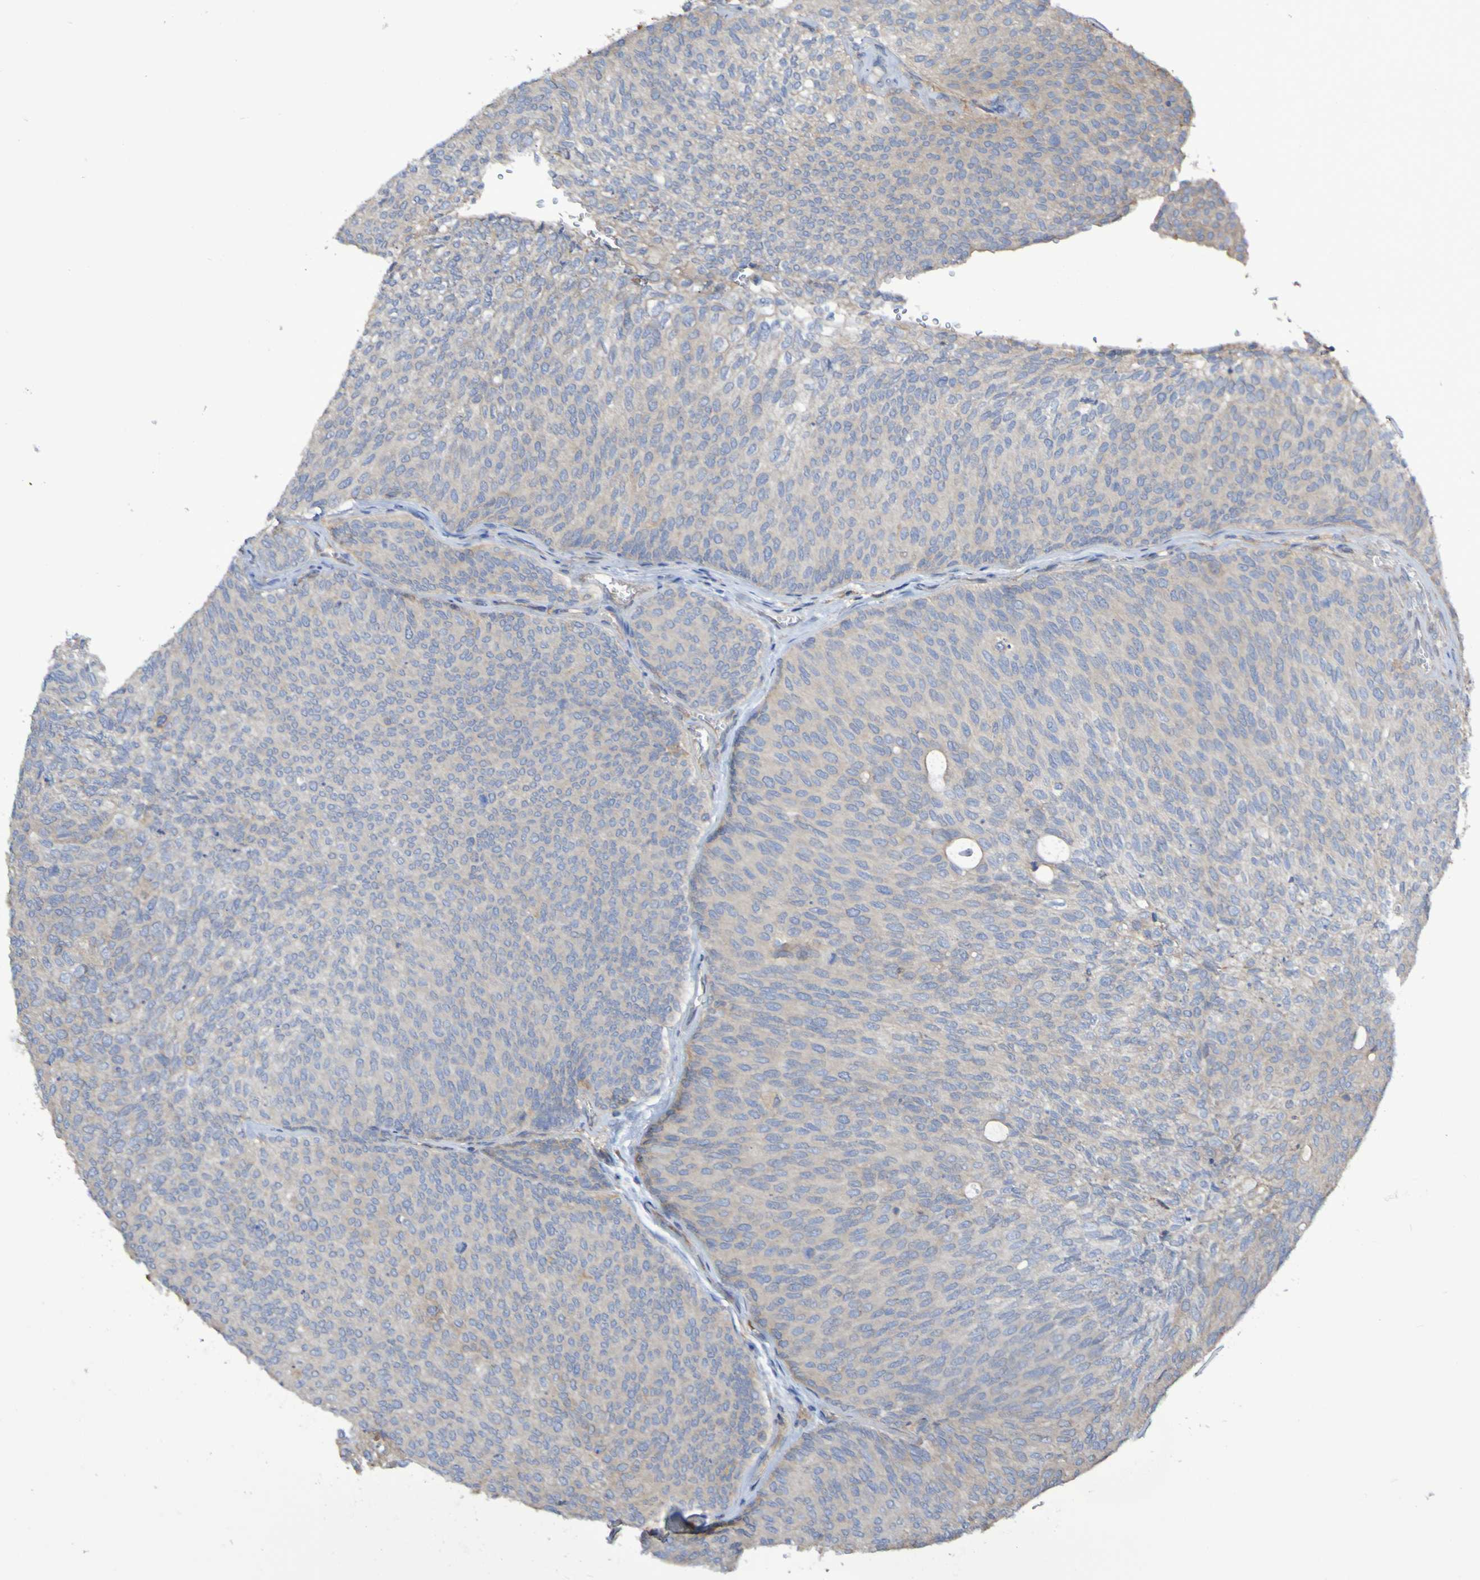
{"staining": {"intensity": "weak", "quantity": "<25%", "location": "cytoplasmic/membranous"}, "tissue": "urothelial cancer", "cell_type": "Tumor cells", "image_type": "cancer", "snomed": [{"axis": "morphology", "description": "Urothelial carcinoma, Low grade"}, {"axis": "topography", "description": "Urinary bladder"}], "caption": "Photomicrograph shows no protein positivity in tumor cells of urothelial cancer tissue. (Brightfield microscopy of DAB (3,3'-diaminobenzidine) immunohistochemistry at high magnification).", "gene": "SYNJ1", "patient": {"sex": "female", "age": 79}}